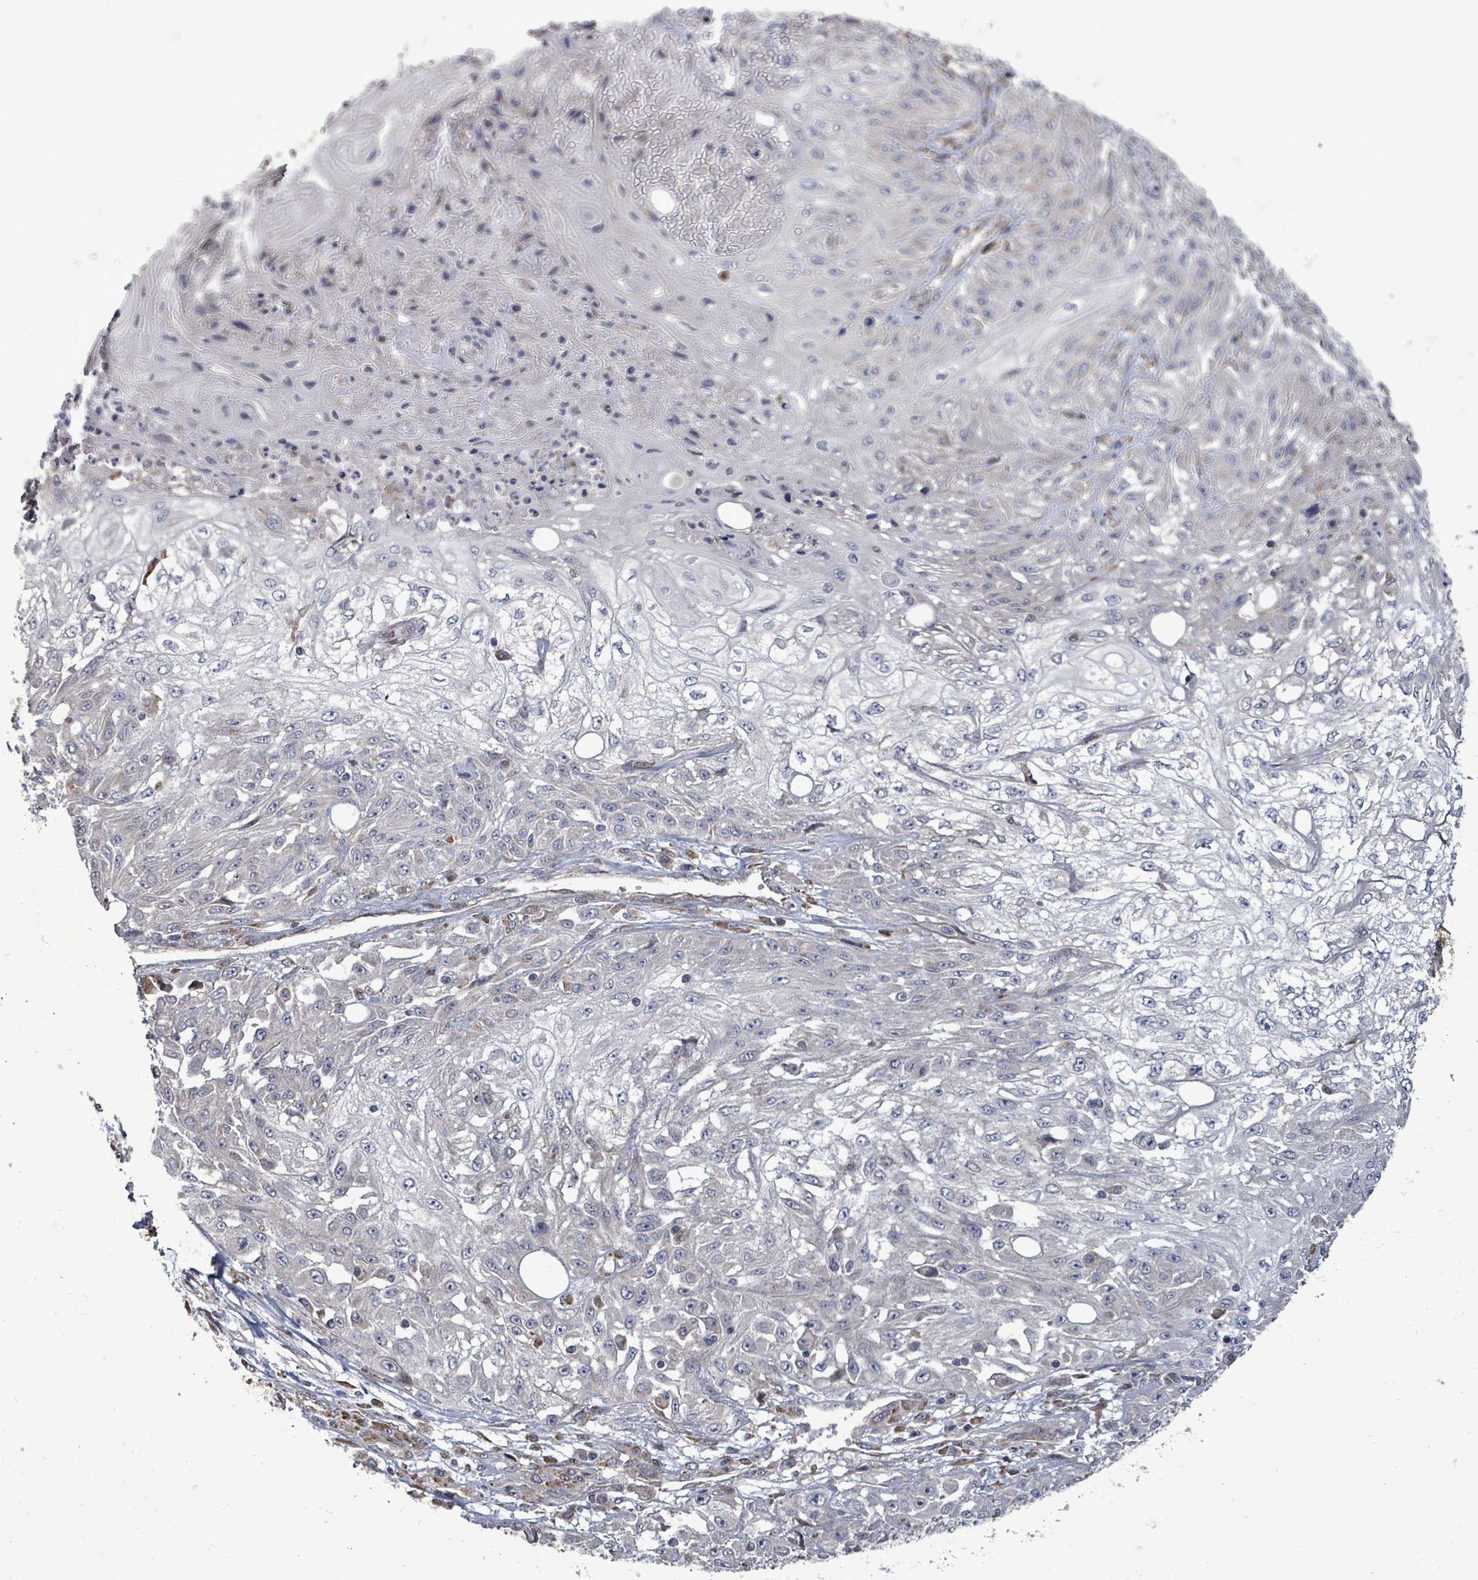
{"staining": {"intensity": "negative", "quantity": "none", "location": "none"}, "tissue": "skin cancer", "cell_type": "Tumor cells", "image_type": "cancer", "snomed": [{"axis": "morphology", "description": "Squamous cell carcinoma, NOS"}, {"axis": "morphology", "description": "Squamous cell carcinoma, metastatic, NOS"}, {"axis": "topography", "description": "Skin"}, {"axis": "topography", "description": "Lymph node"}], "caption": "Tumor cells show no significant protein positivity in skin cancer (squamous cell carcinoma). (DAB IHC visualized using brightfield microscopy, high magnification).", "gene": "POMGNT2", "patient": {"sex": "male", "age": 75}}